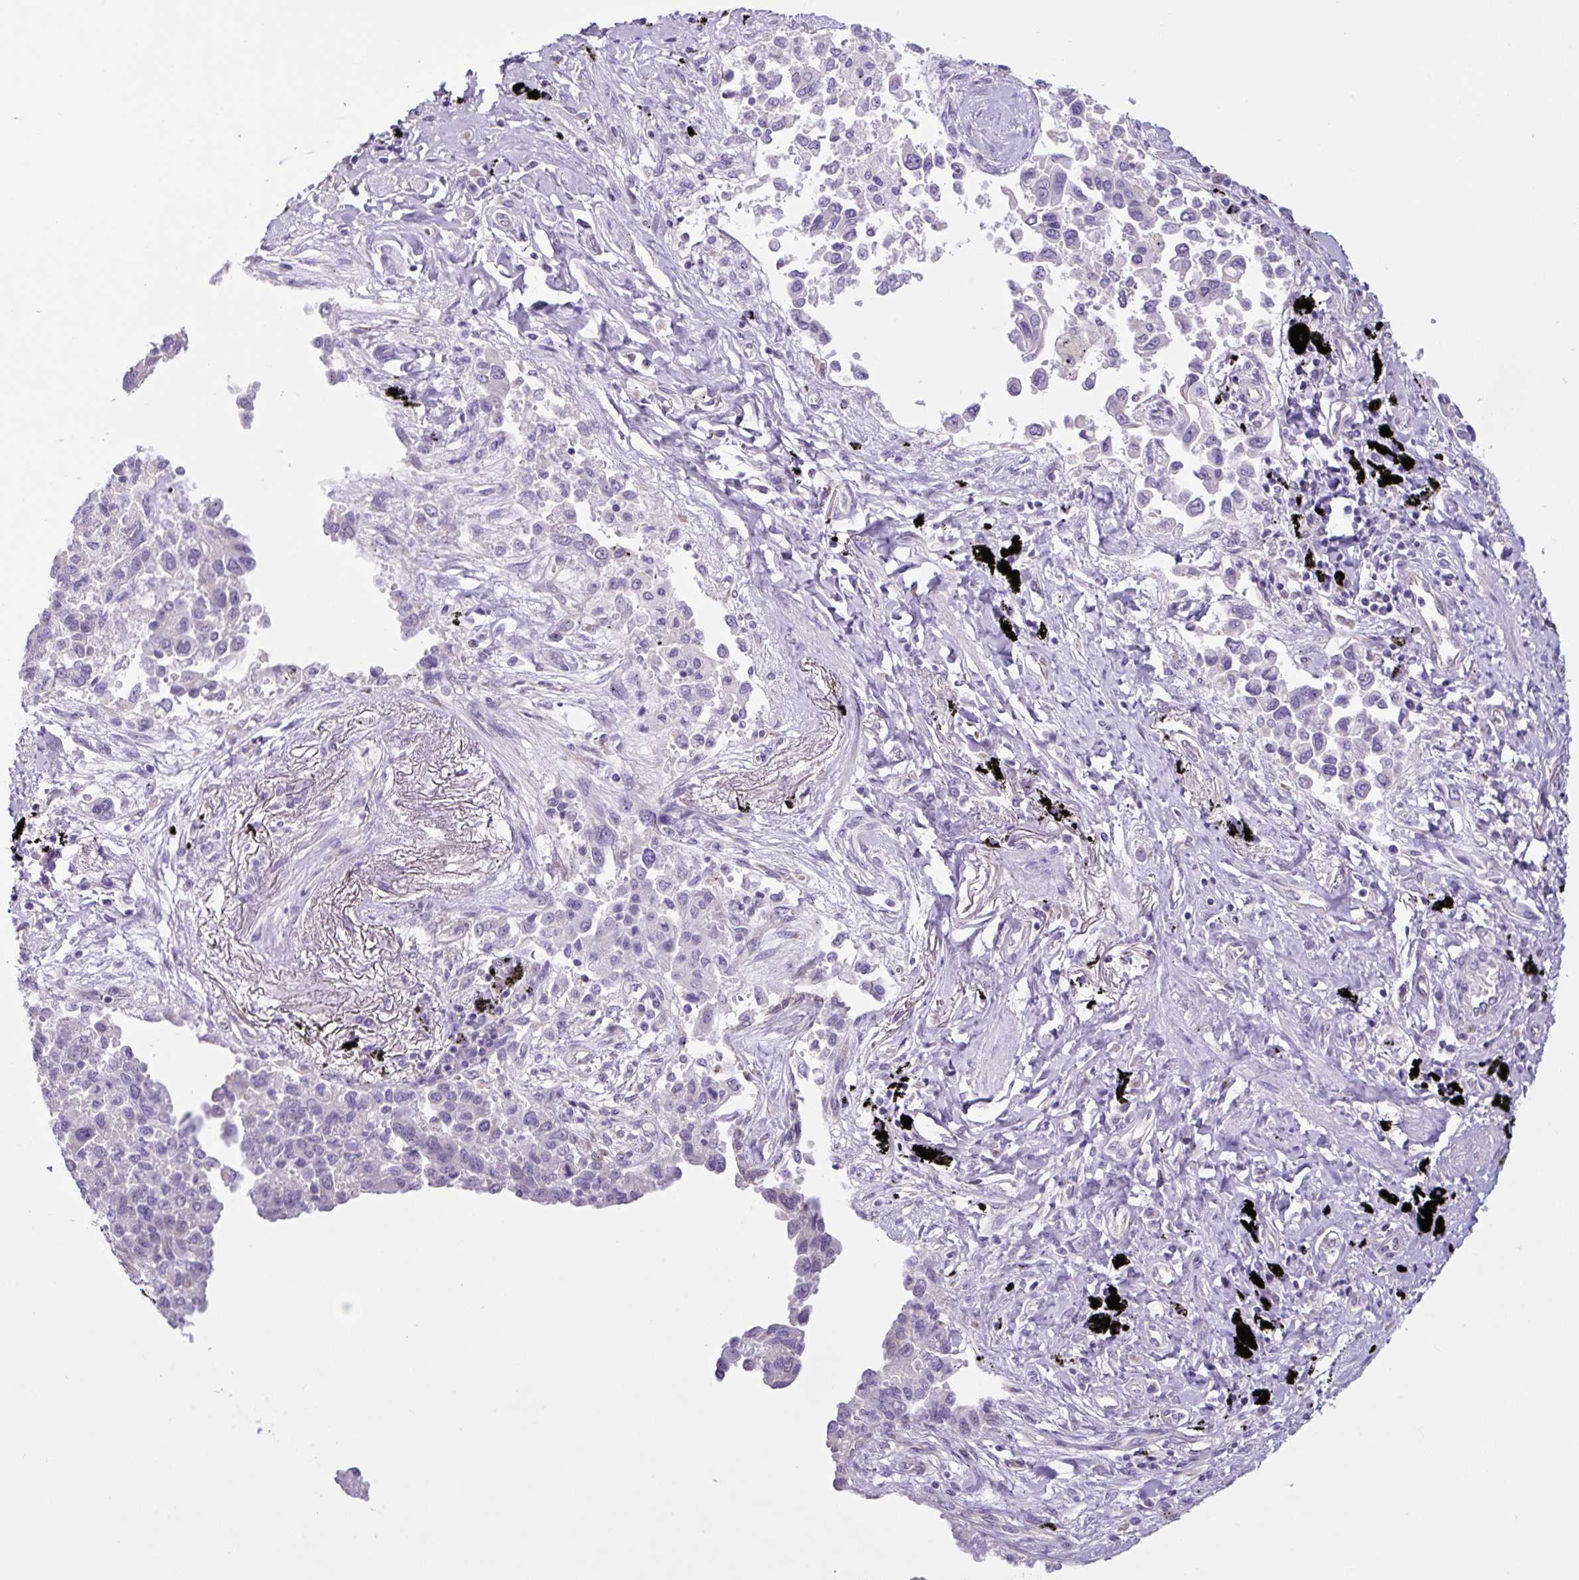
{"staining": {"intensity": "negative", "quantity": "none", "location": "none"}, "tissue": "lung cancer", "cell_type": "Tumor cells", "image_type": "cancer", "snomed": [{"axis": "morphology", "description": "Adenocarcinoma, NOS"}, {"axis": "topography", "description": "Lung"}], "caption": "A histopathology image of human lung cancer is negative for staining in tumor cells.", "gene": "GORASP1", "patient": {"sex": "male", "age": 67}}